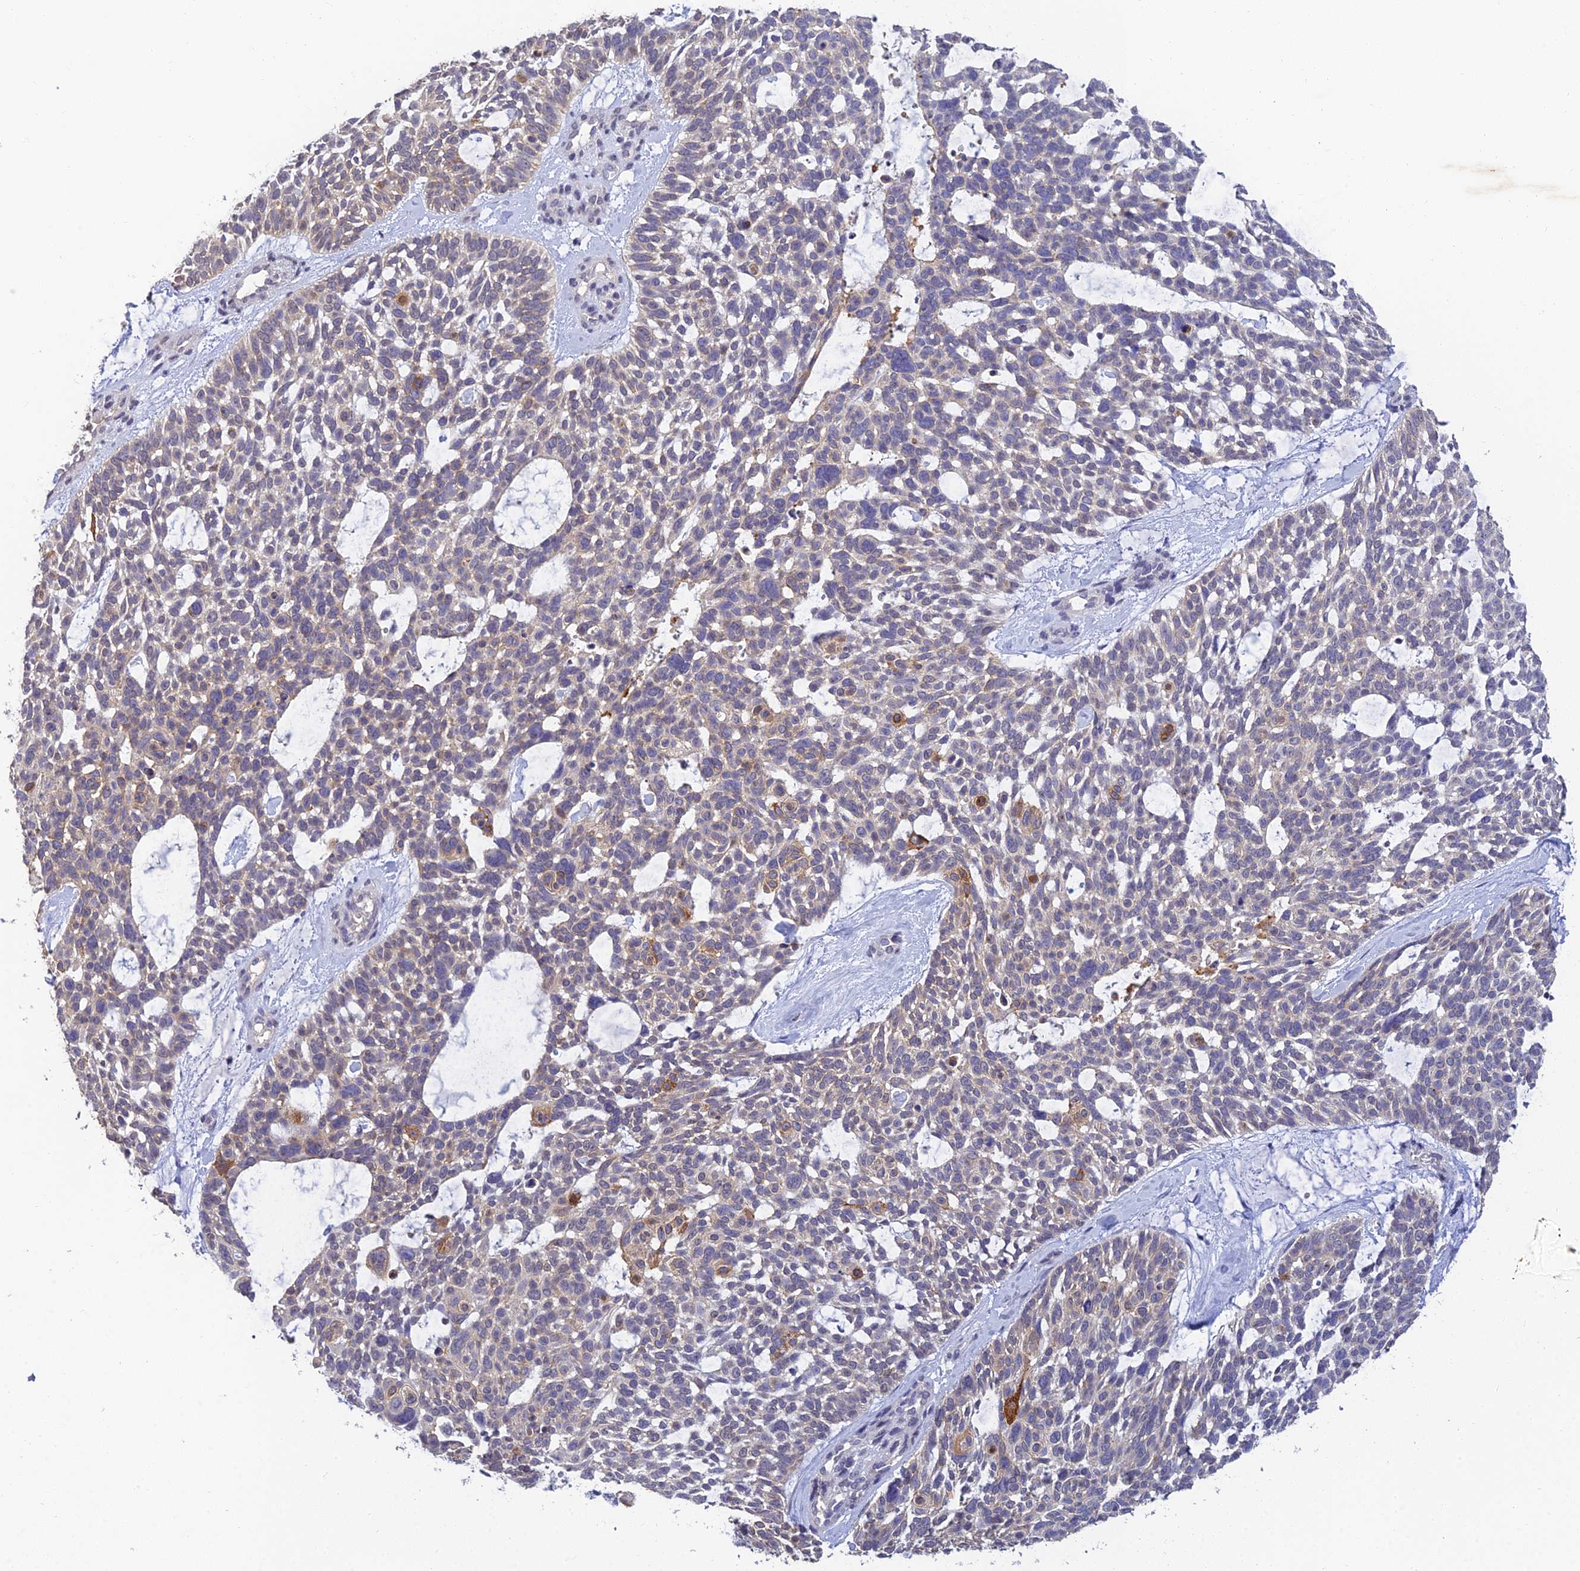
{"staining": {"intensity": "weak", "quantity": "<25%", "location": "cytoplasmic/membranous"}, "tissue": "skin cancer", "cell_type": "Tumor cells", "image_type": "cancer", "snomed": [{"axis": "morphology", "description": "Basal cell carcinoma"}, {"axis": "topography", "description": "Skin"}], "caption": "Tumor cells are negative for protein expression in human skin basal cell carcinoma.", "gene": "HOXB1", "patient": {"sex": "male", "age": 88}}